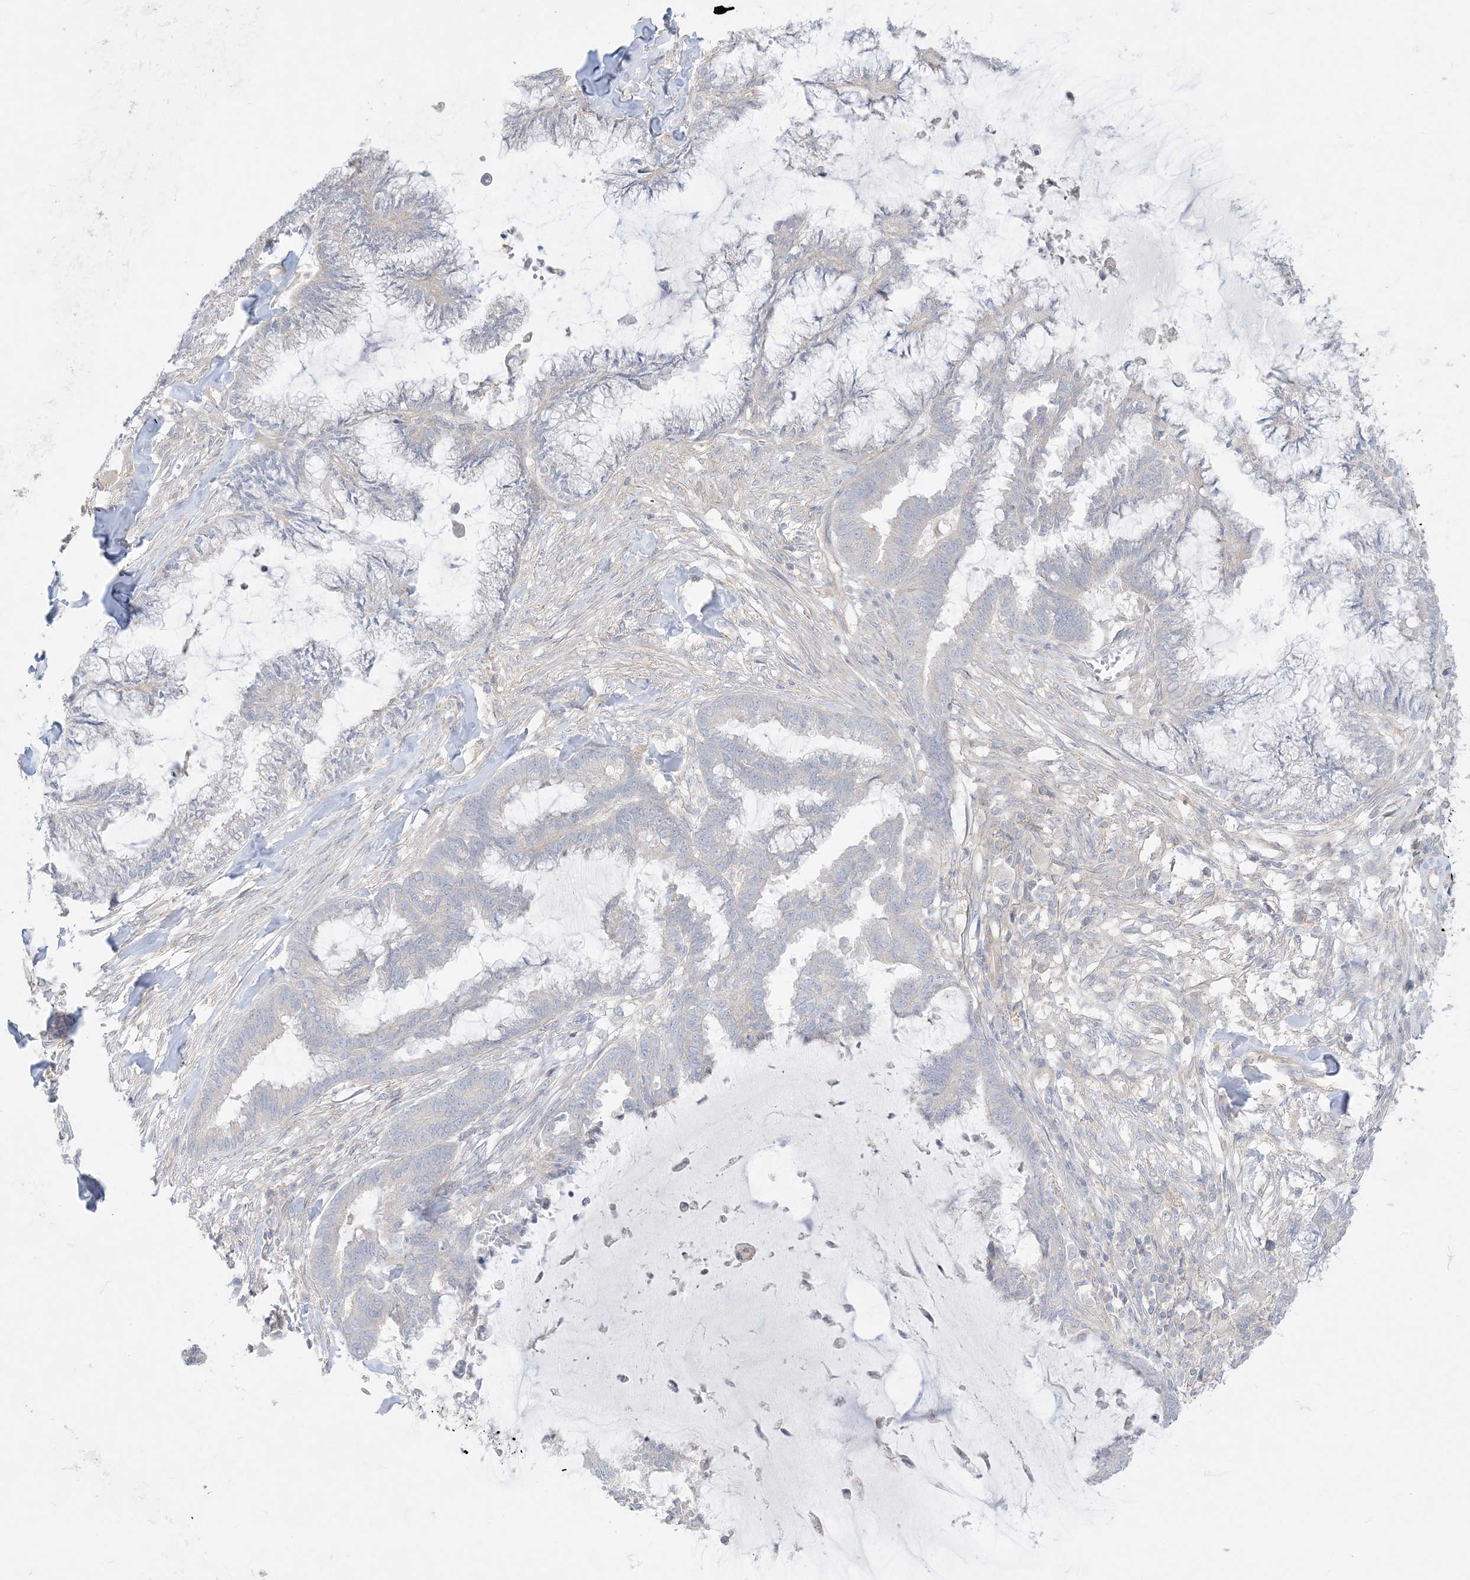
{"staining": {"intensity": "negative", "quantity": "none", "location": "none"}, "tissue": "endometrial cancer", "cell_type": "Tumor cells", "image_type": "cancer", "snomed": [{"axis": "morphology", "description": "Adenocarcinoma, NOS"}, {"axis": "topography", "description": "Endometrium"}], "caption": "Endometrial cancer was stained to show a protein in brown. There is no significant positivity in tumor cells. (DAB (3,3'-diaminobenzidine) IHC, high magnification).", "gene": "ARHGEF9", "patient": {"sex": "female", "age": 86}}